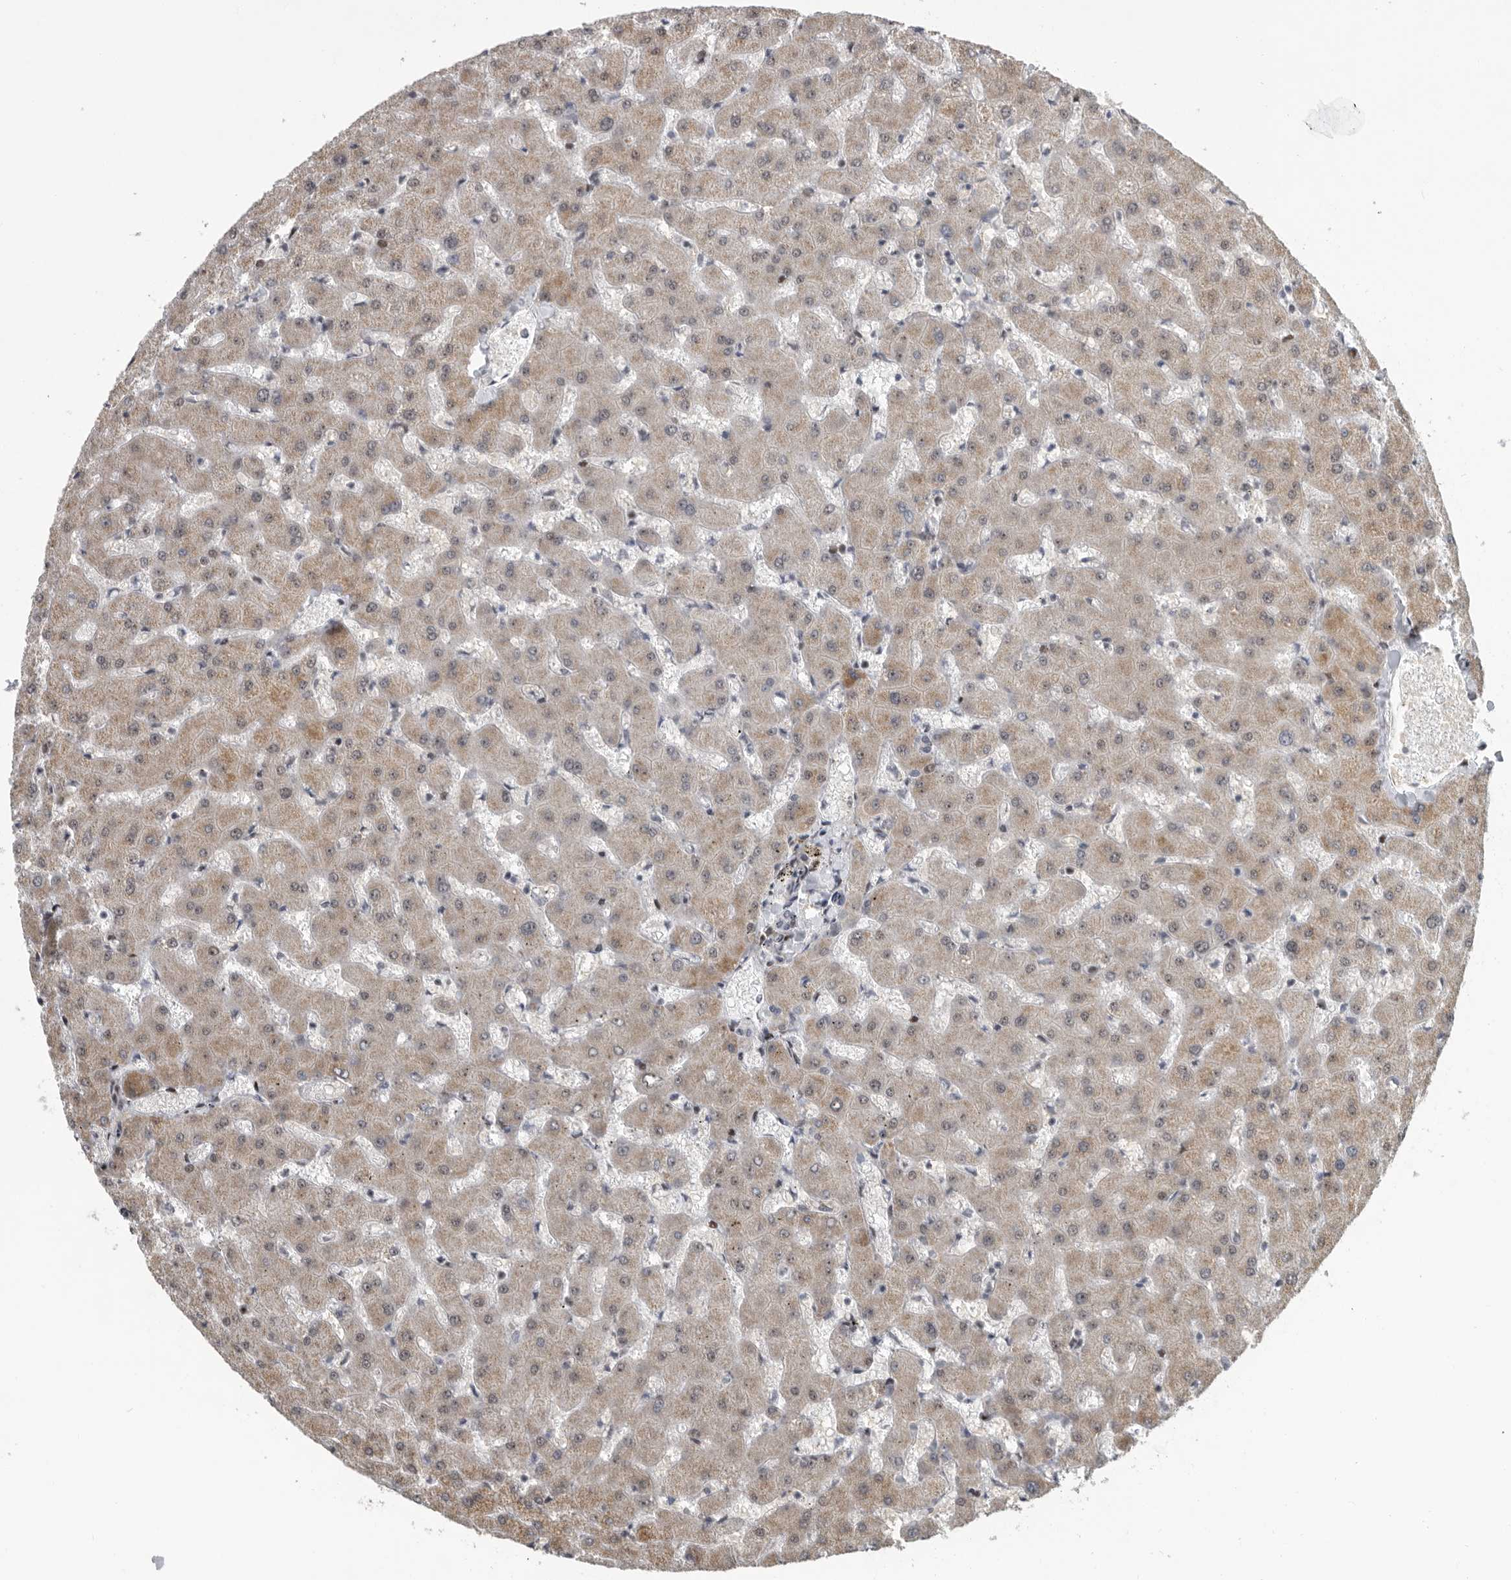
{"staining": {"intensity": "negative", "quantity": "none", "location": "none"}, "tissue": "liver", "cell_type": "Cholangiocytes", "image_type": "normal", "snomed": [{"axis": "morphology", "description": "Normal tissue, NOS"}, {"axis": "topography", "description": "Liver"}], "caption": "This histopathology image is of normal liver stained with IHC to label a protein in brown with the nuclei are counter-stained blue. There is no expression in cholangiocytes.", "gene": "PCMTD1", "patient": {"sex": "female", "age": 63}}